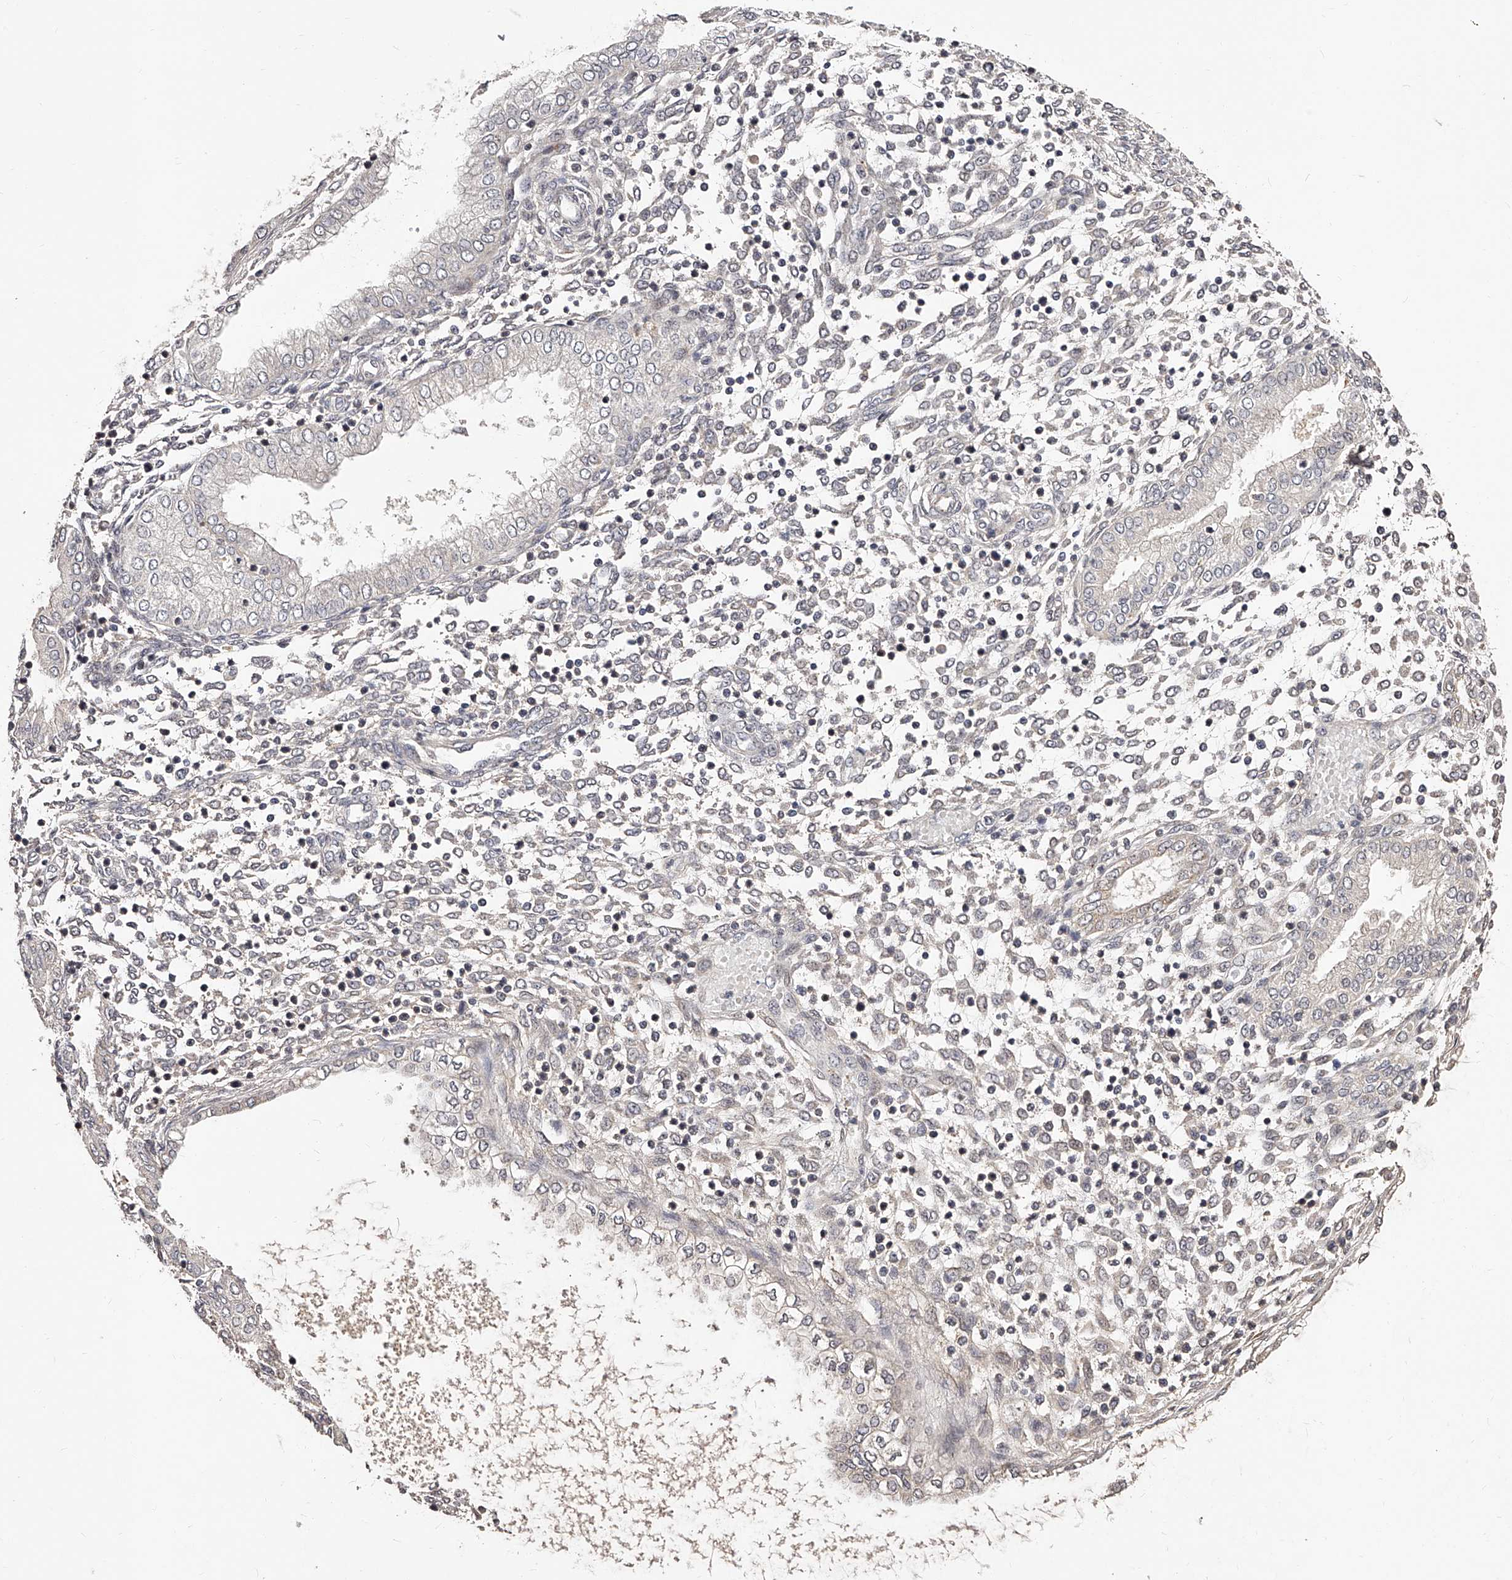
{"staining": {"intensity": "negative", "quantity": "none", "location": "none"}, "tissue": "endometrium", "cell_type": "Cells in endometrial stroma", "image_type": "normal", "snomed": [{"axis": "morphology", "description": "Normal tissue, NOS"}, {"axis": "topography", "description": "Endometrium"}], "caption": "This photomicrograph is of benign endometrium stained with immunohistochemistry to label a protein in brown with the nuclei are counter-stained blue. There is no staining in cells in endometrial stroma.", "gene": "ZNF502", "patient": {"sex": "female", "age": 53}}